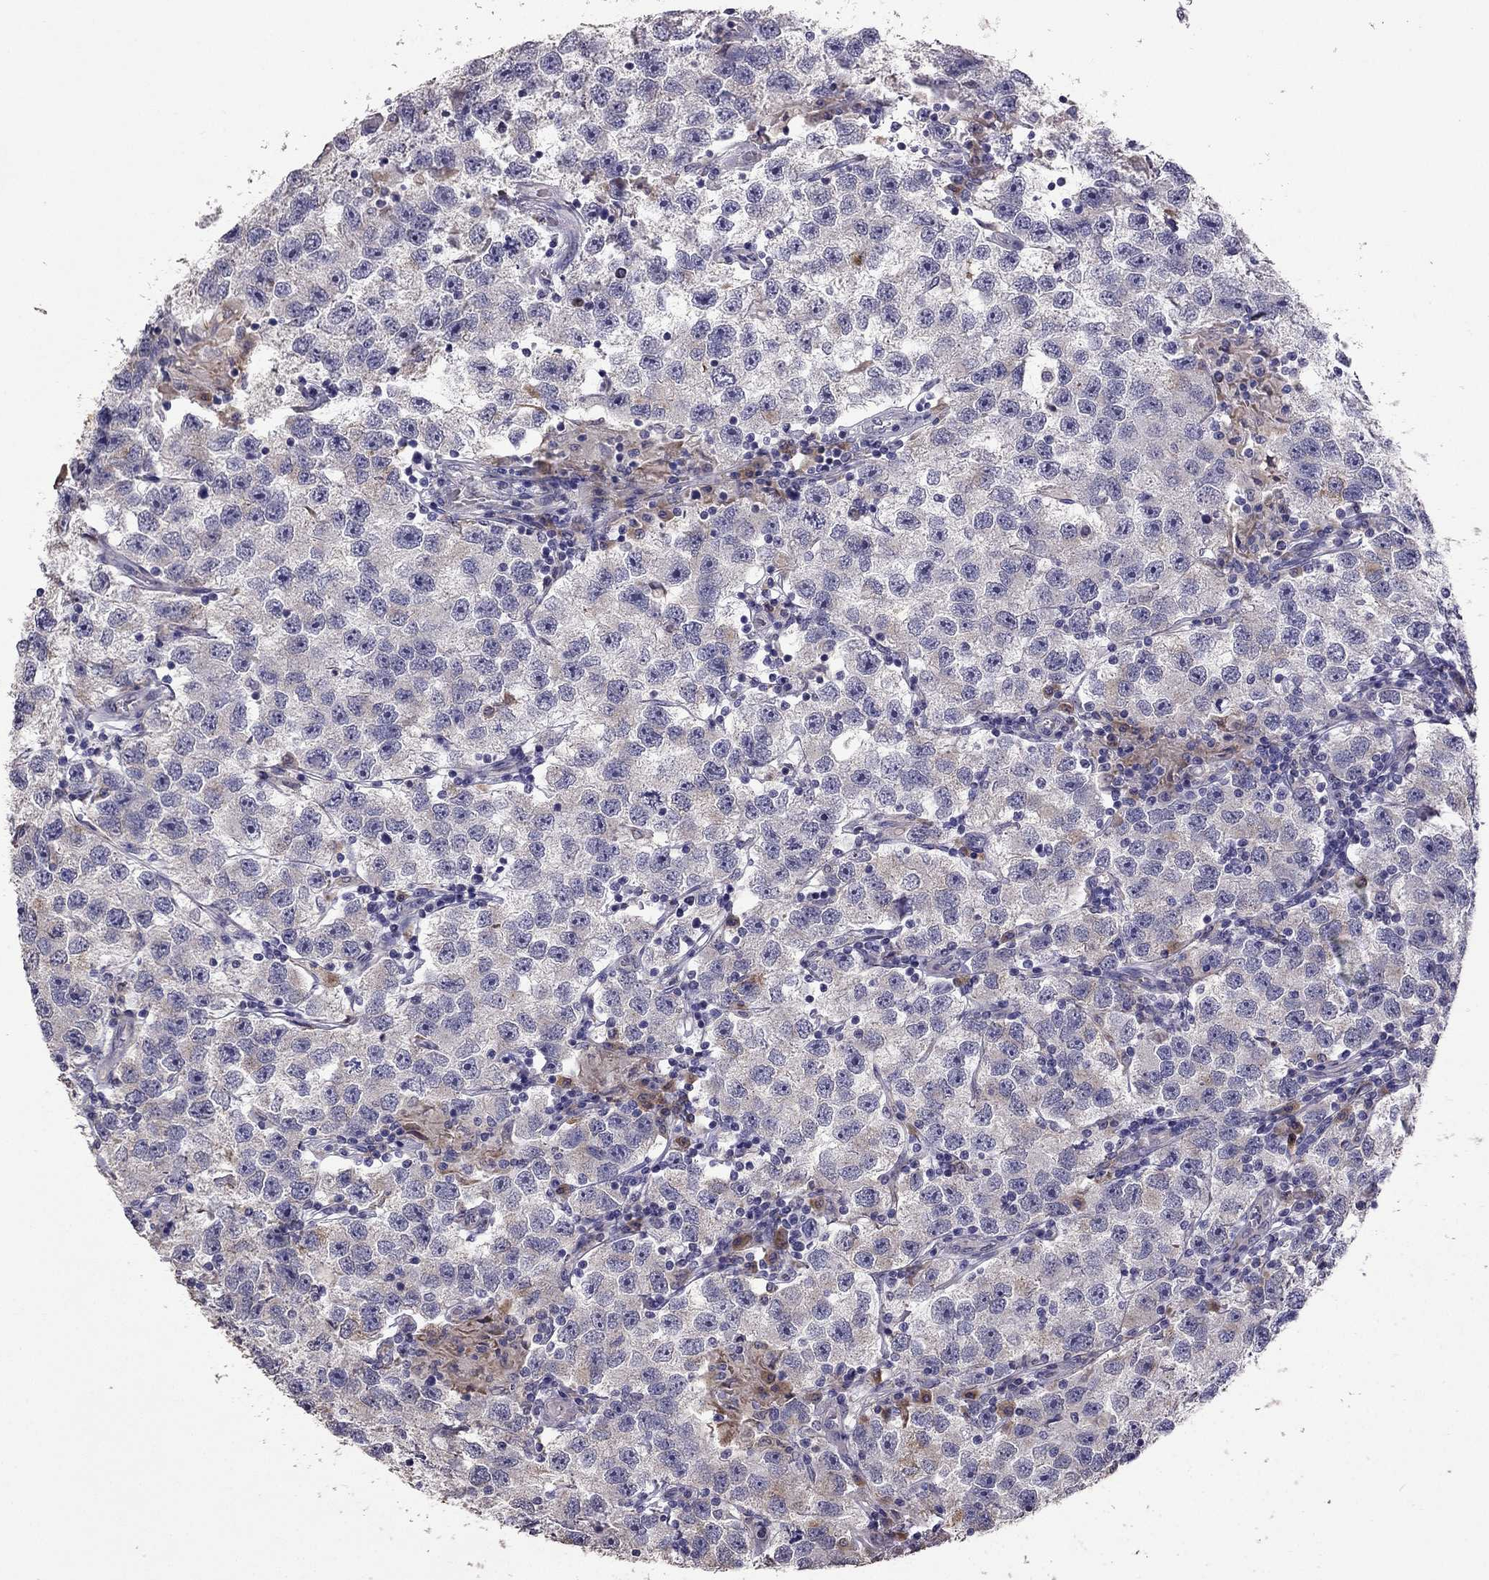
{"staining": {"intensity": "negative", "quantity": "none", "location": "none"}, "tissue": "testis cancer", "cell_type": "Tumor cells", "image_type": "cancer", "snomed": [{"axis": "morphology", "description": "Seminoma, NOS"}, {"axis": "topography", "description": "Testis"}], "caption": "Immunohistochemistry of seminoma (testis) exhibits no staining in tumor cells.", "gene": "CDH9", "patient": {"sex": "male", "age": 26}}